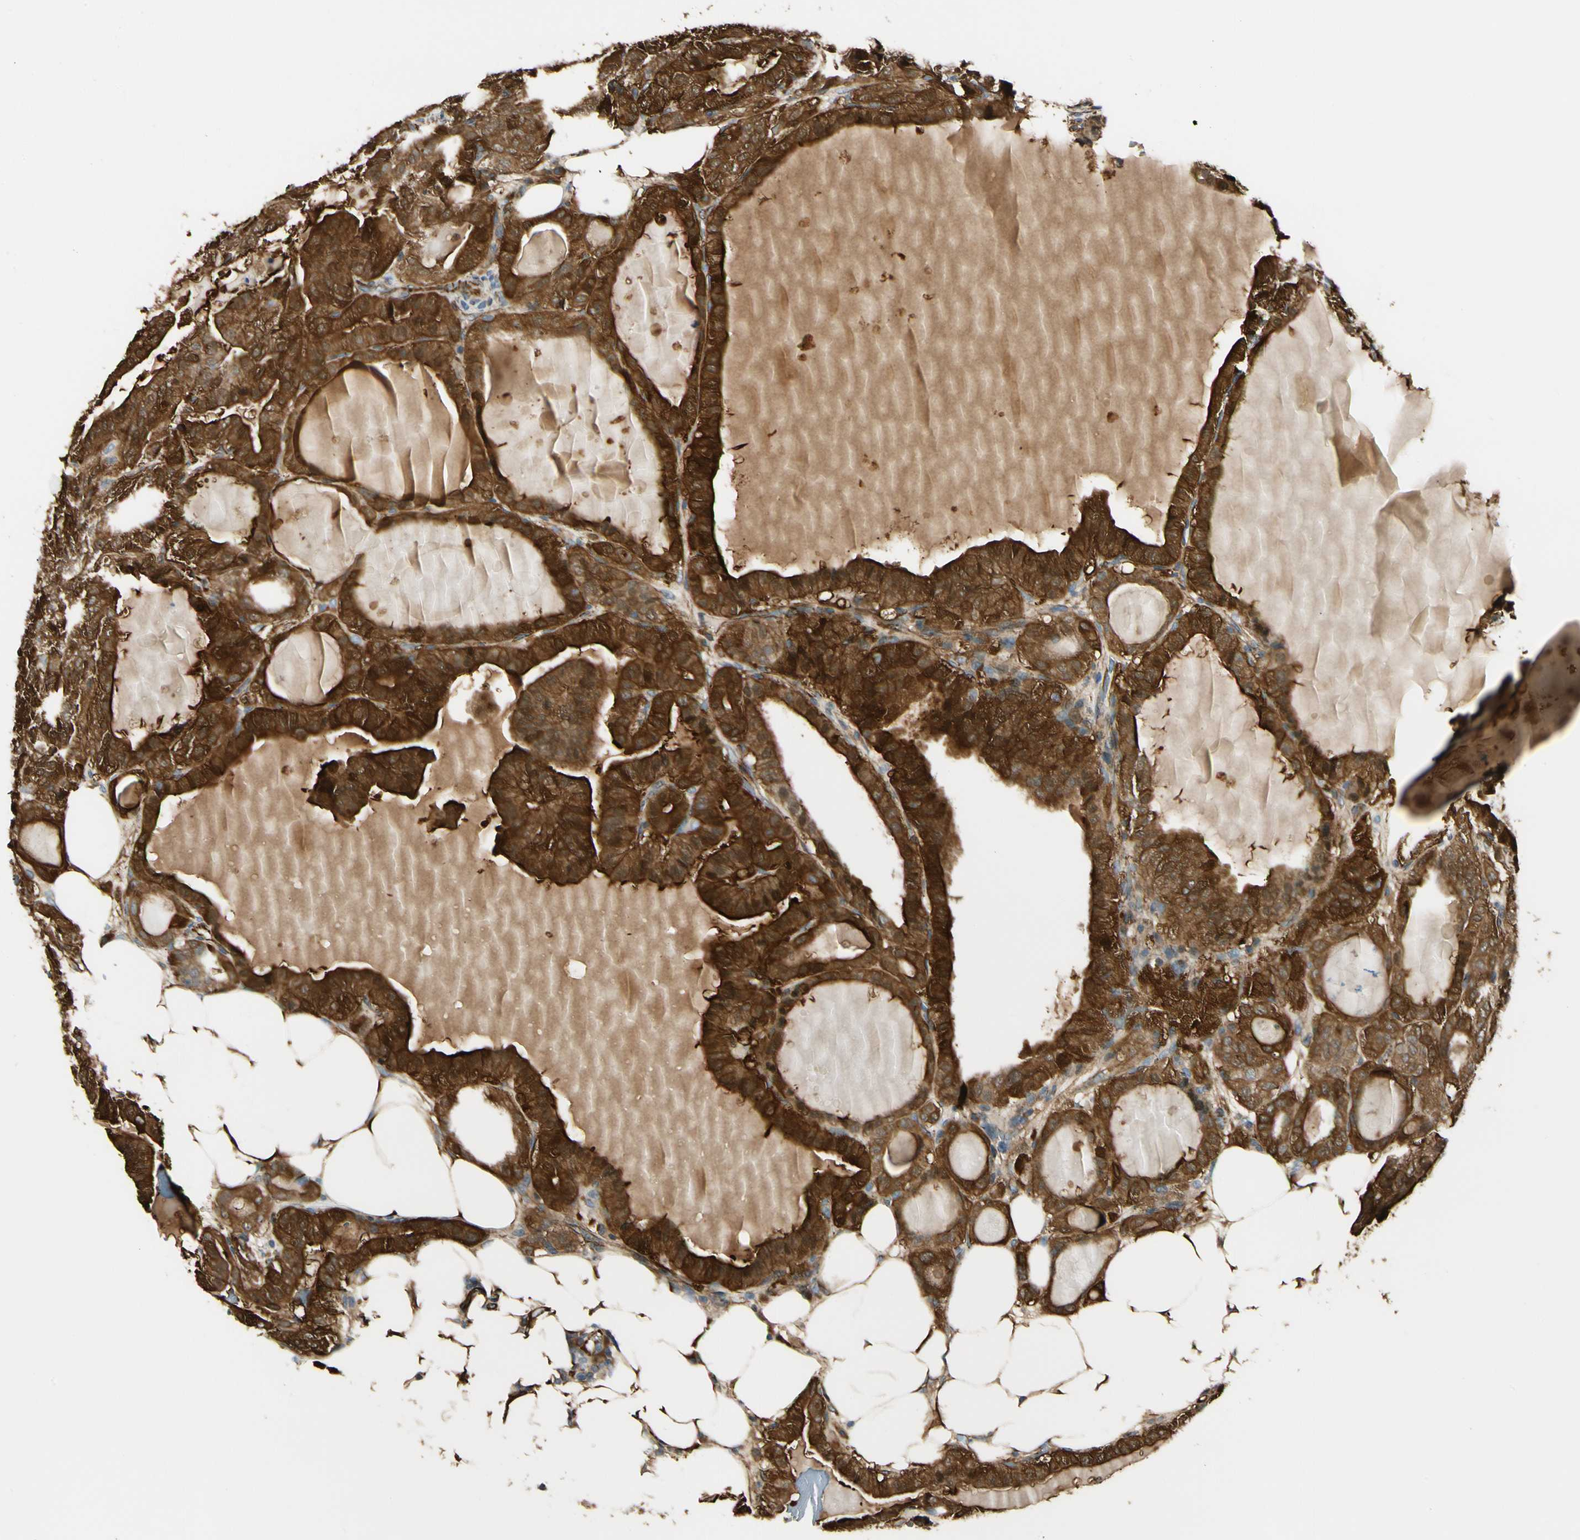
{"staining": {"intensity": "strong", "quantity": ">75%", "location": "cytoplasmic/membranous,nuclear"}, "tissue": "thyroid cancer", "cell_type": "Tumor cells", "image_type": "cancer", "snomed": [{"axis": "morphology", "description": "Papillary adenocarcinoma, NOS"}, {"axis": "topography", "description": "Thyroid gland"}], "caption": "Strong cytoplasmic/membranous and nuclear staining is identified in approximately >75% of tumor cells in thyroid cancer.", "gene": "FTH1", "patient": {"sex": "male", "age": 77}}